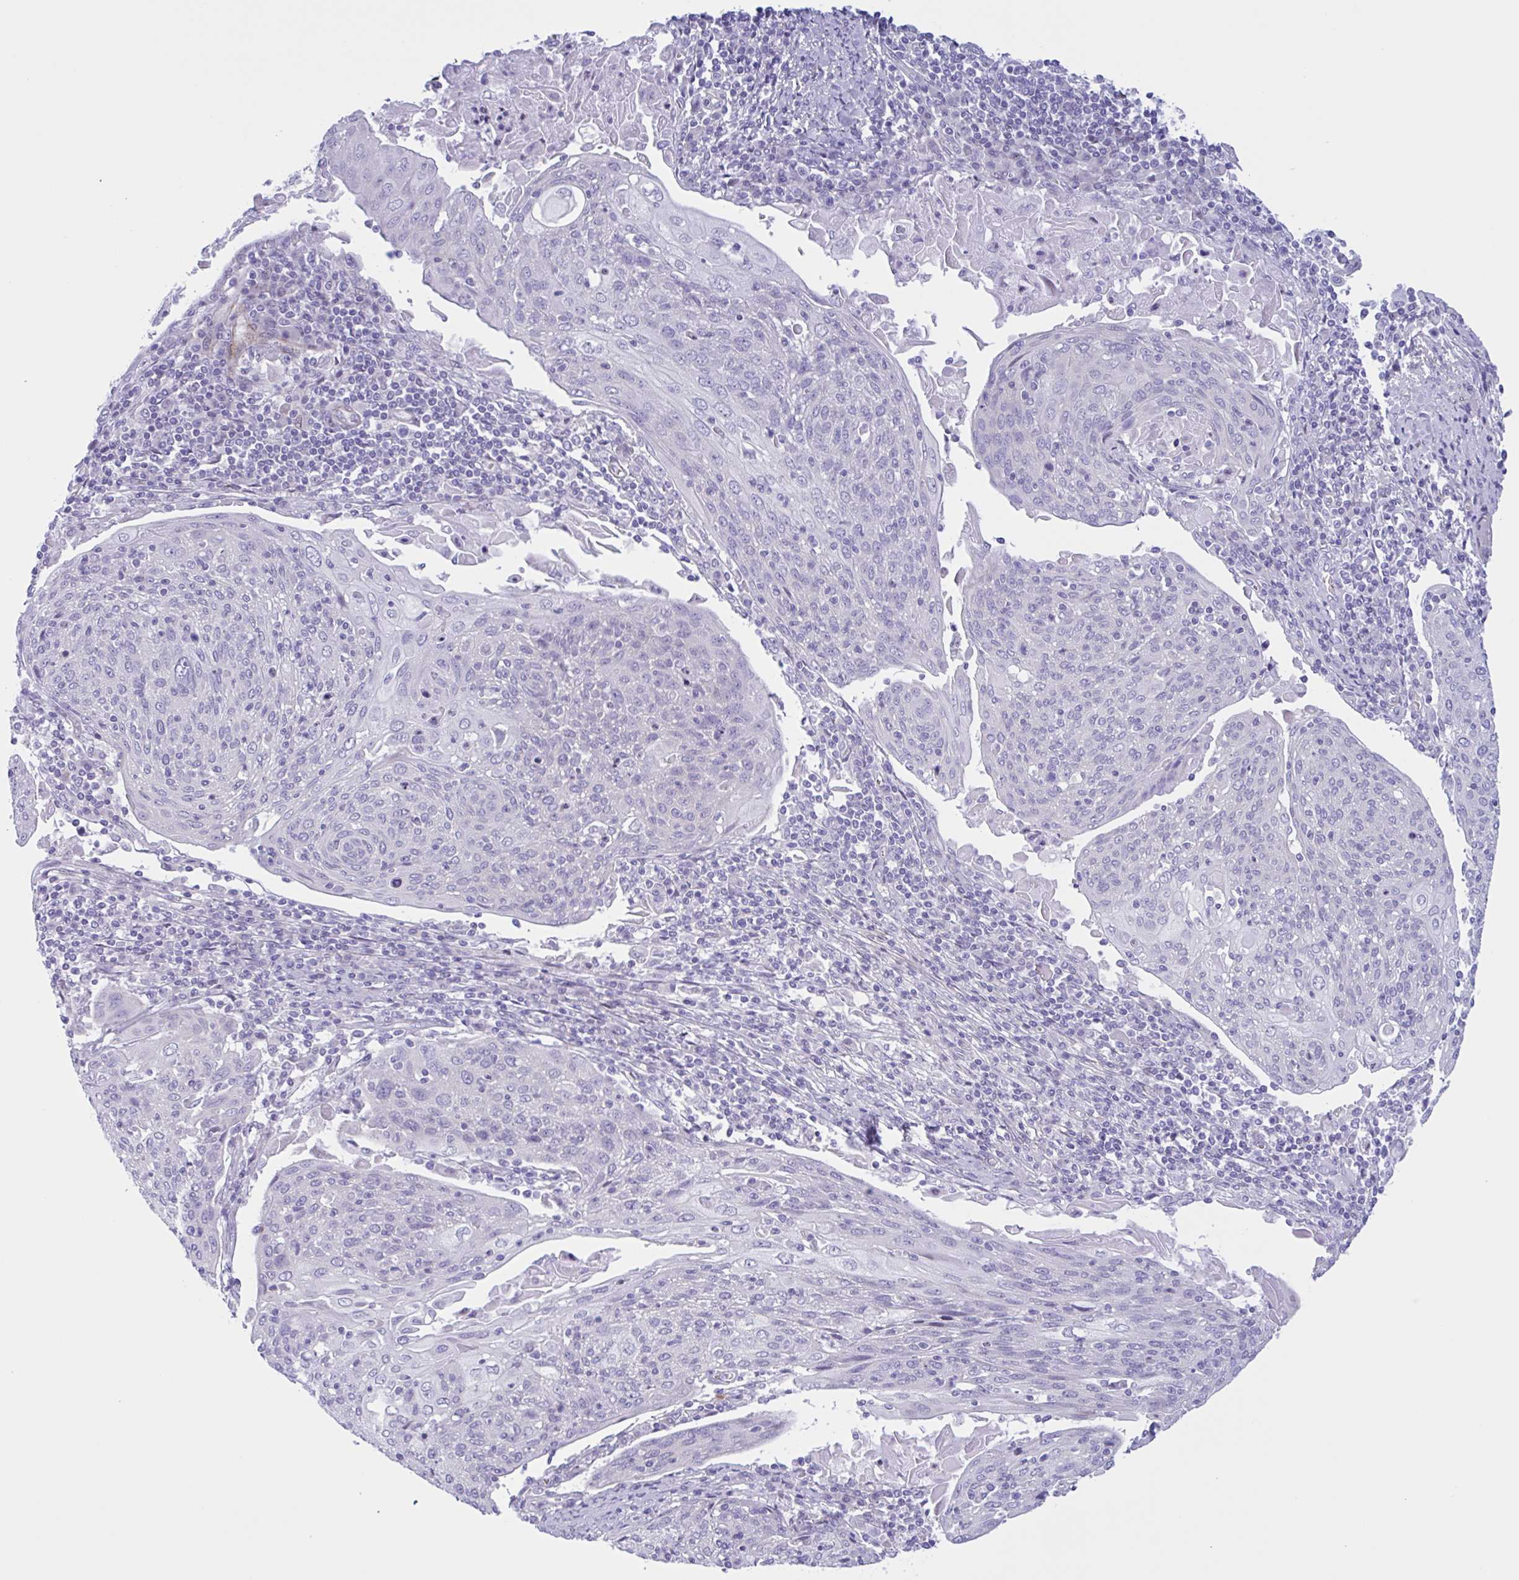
{"staining": {"intensity": "negative", "quantity": "none", "location": "none"}, "tissue": "cervical cancer", "cell_type": "Tumor cells", "image_type": "cancer", "snomed": [{"axis": "morphology", "description": "Squamous cell carcinoma, NOS"}, {"axis": "topography", "description": "Cervix"}], "caption": "IHC histopathology image of human cervical squamous cell carcinoma stained for a protein (brown), which displays no positivity in tumor cells.", "gene": "AHCYL2", "patient": {"sex": "female", "age": 67}}